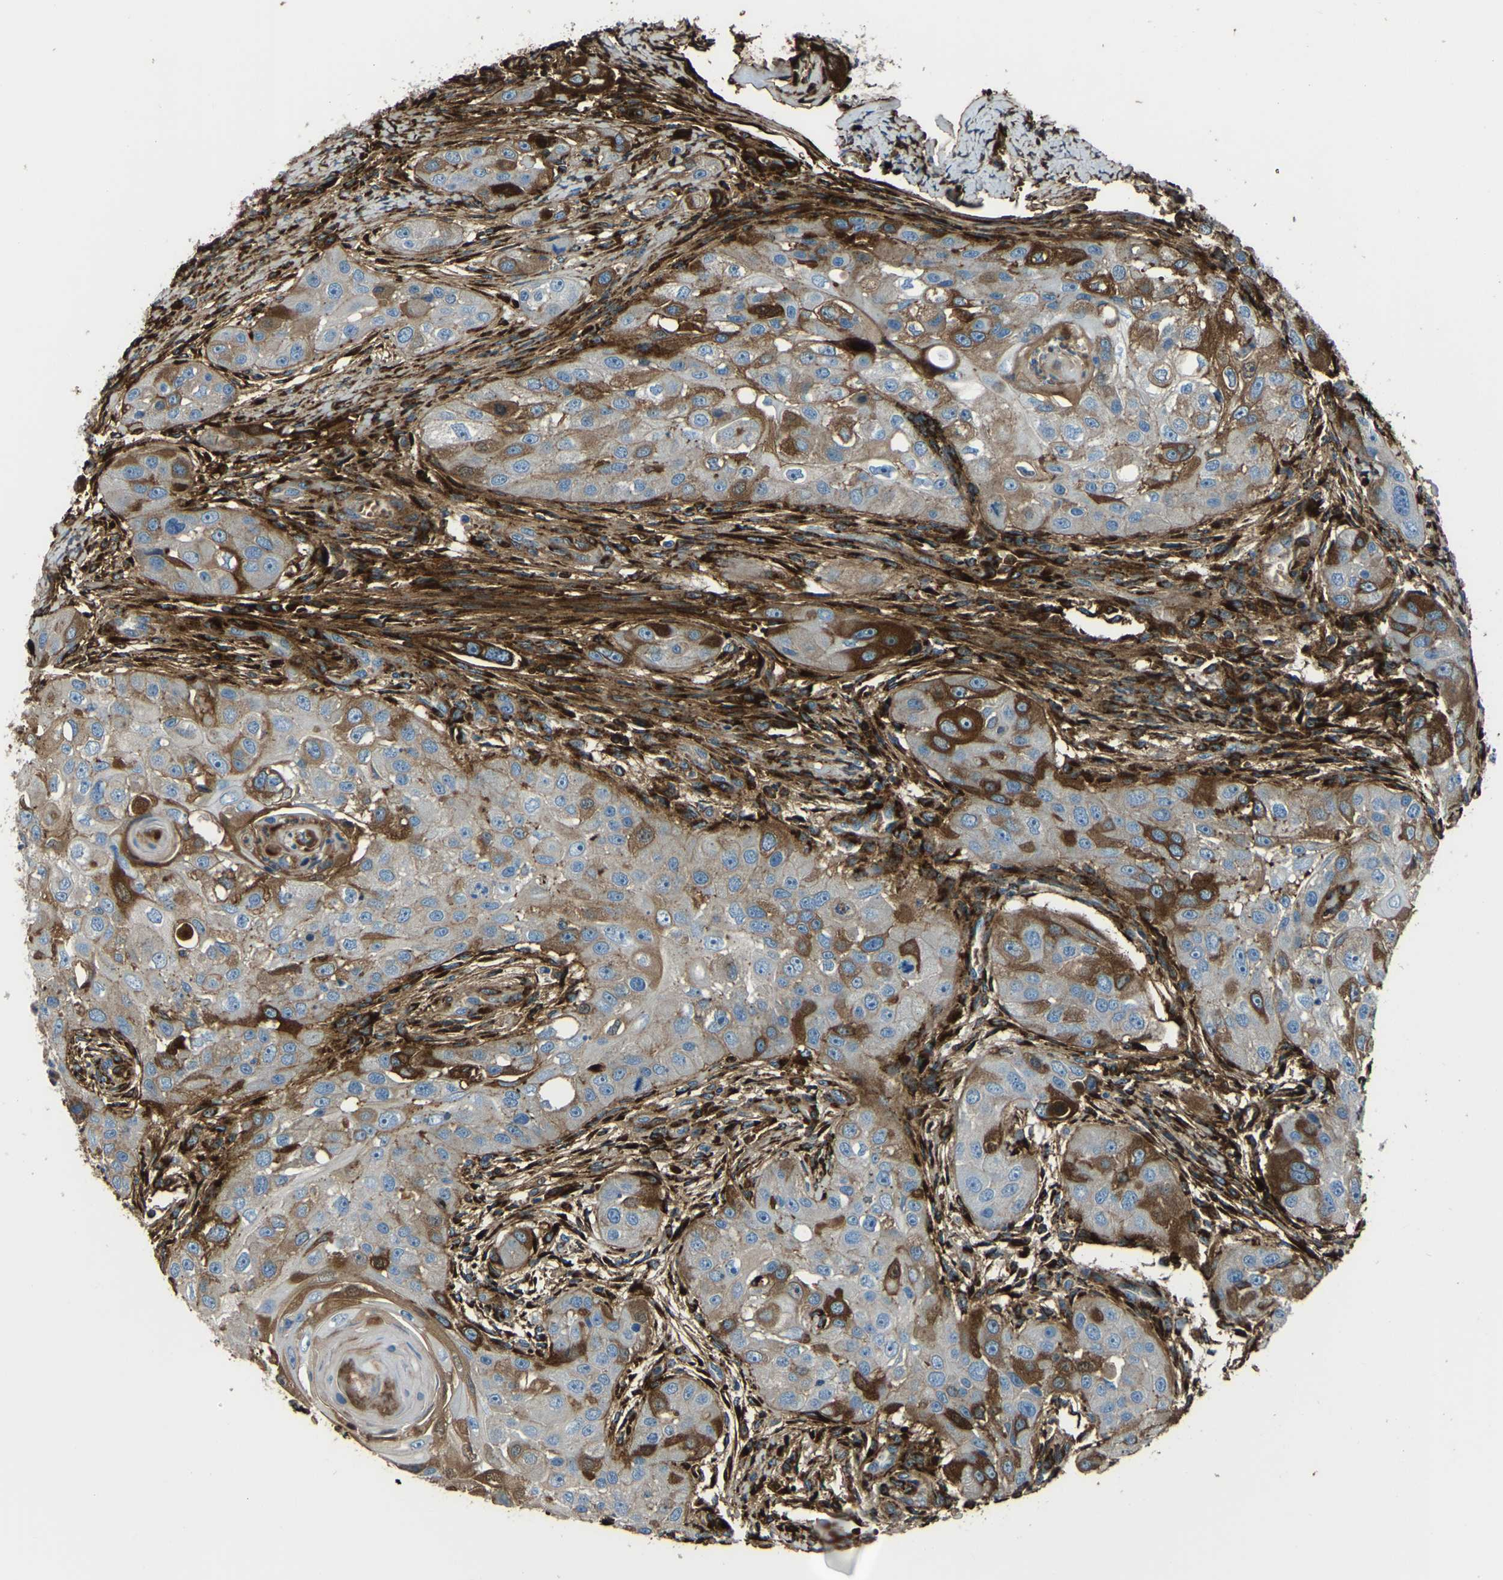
{"staining": {"intensity": "moderate", "quantity": "25%-75%", "location": "cytoplasmic/membranous"}, "tissue": "head and neck cancer", "cell_type": "Tumor cells", "image_type": "cancer", "snomed": [{"axis": "morphology", "description": "Normal tissue, NOS"}, {"axis": "morphology", "description": "Squamous cell carcinoma, NOS"}, {"axis": "topography", "description": "Skeletal muscle"}, {"axis": "topography", "description": "Head-Neck"}], "caption": "Protein expression by immunohistochemistry (IHC) exhibits moderate cytoplasmic/membranous staining in approximately 25%-75% of tumor cells in head and neck squamous cell carcinoma.", "gene": "COL3A1", "patient": {"sex": "male", "age": 51}}